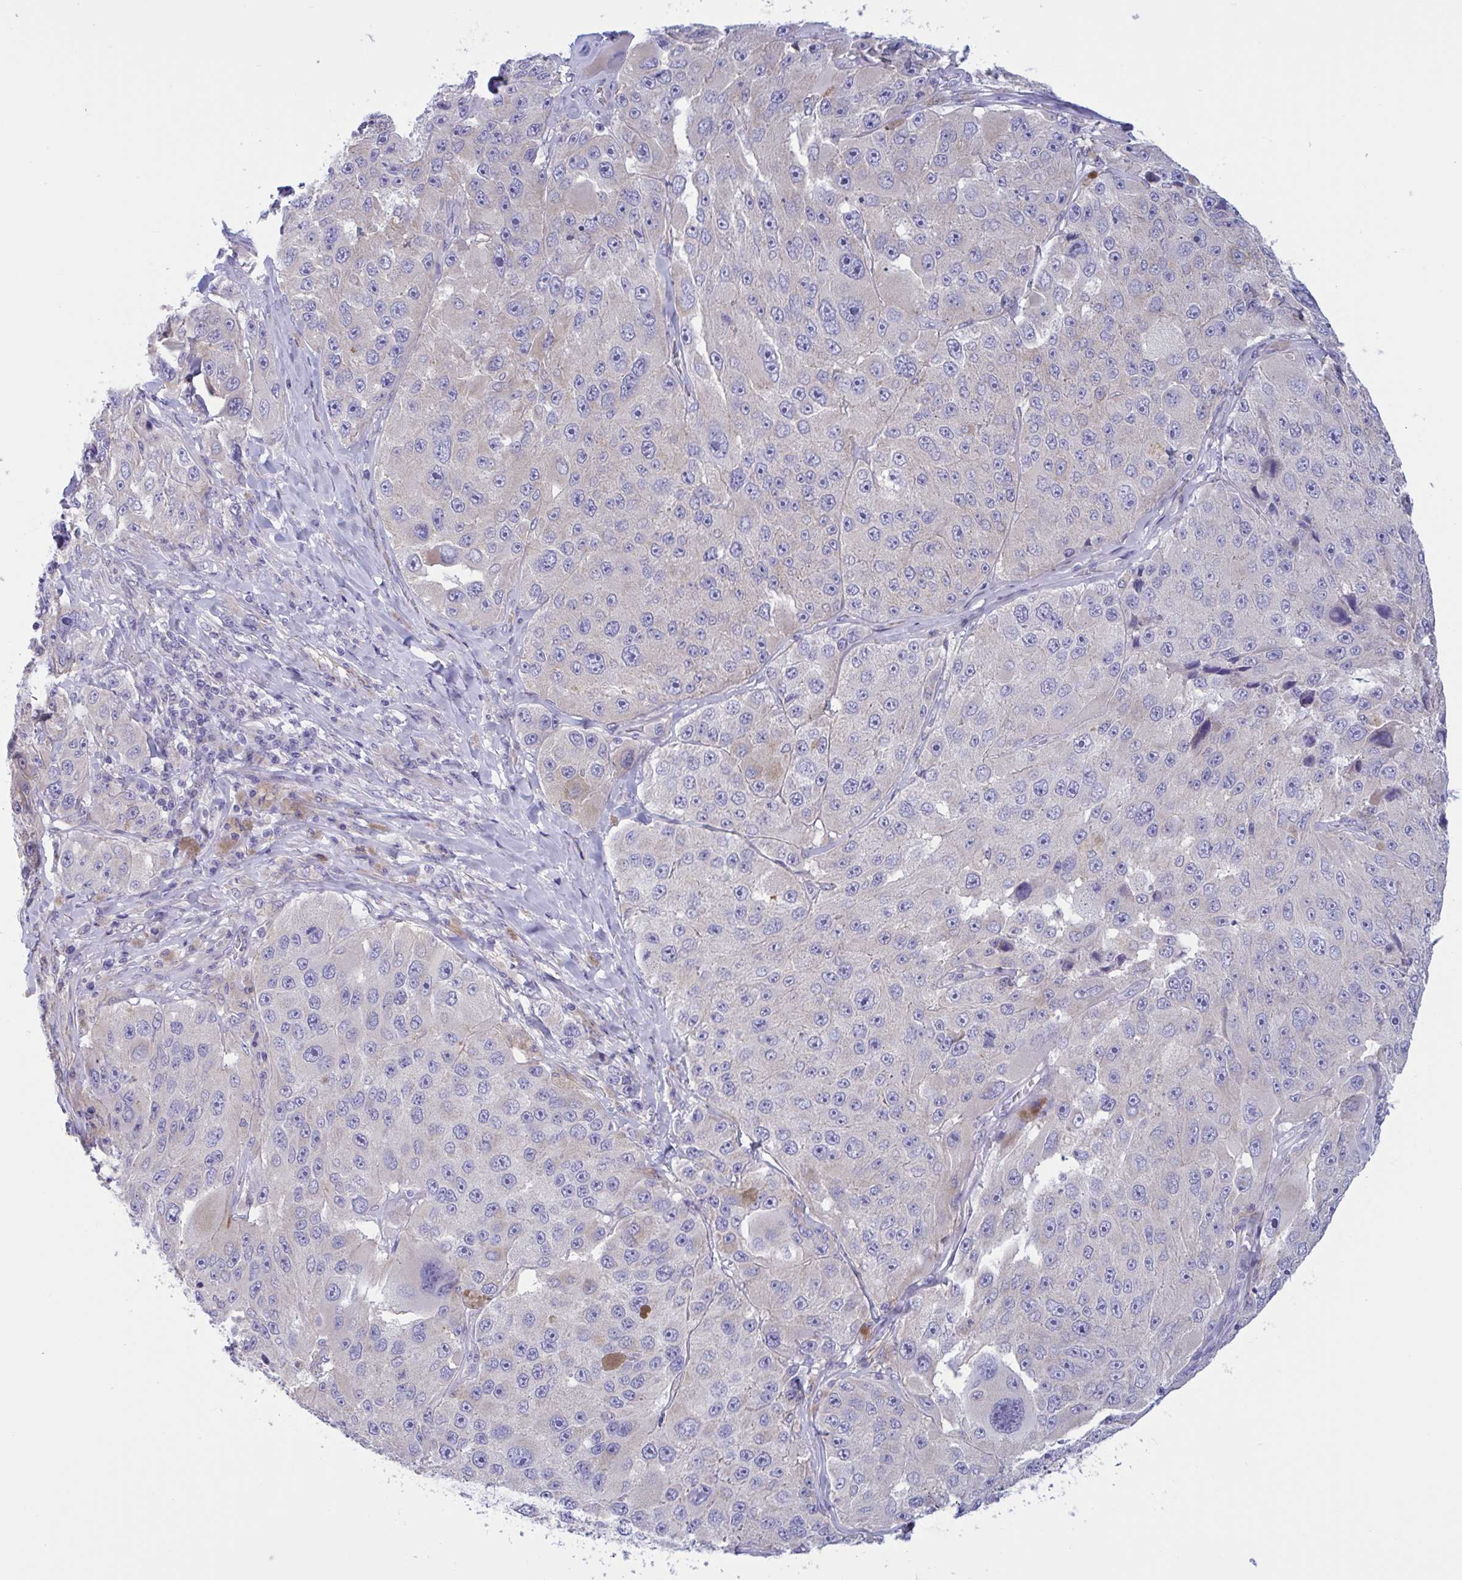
{"staining": {"intensity": "weak", "quantity": "25%-75%", "location": "cytoplasmic/membranous"}, "tissue": "melanoma", "cell_type": "Tumor cells", "image_type": "cancer", "snomed": [{"axis": "morphology", "description": "Malignant melanoma, Metastatic site"}, {"axis": "topography", "description": "Lymph node"}], "caption": "Immunohistochemistry (IHC) staining of malignant melanoma (metastatic site), which displays low levels of weak cytoplasmic/membranous positivity in about 25%-75% of tumor cells indicating weak cytoplasmic/membranous protein expression. The staining was performed using DAB (3,3'-diaminobenzidine) (brown) for protein detection and nuclei were counterstained in hematoxylin (blue).", "gene": "OXLD1", "patient": {"sex": "male", "age": 62}}